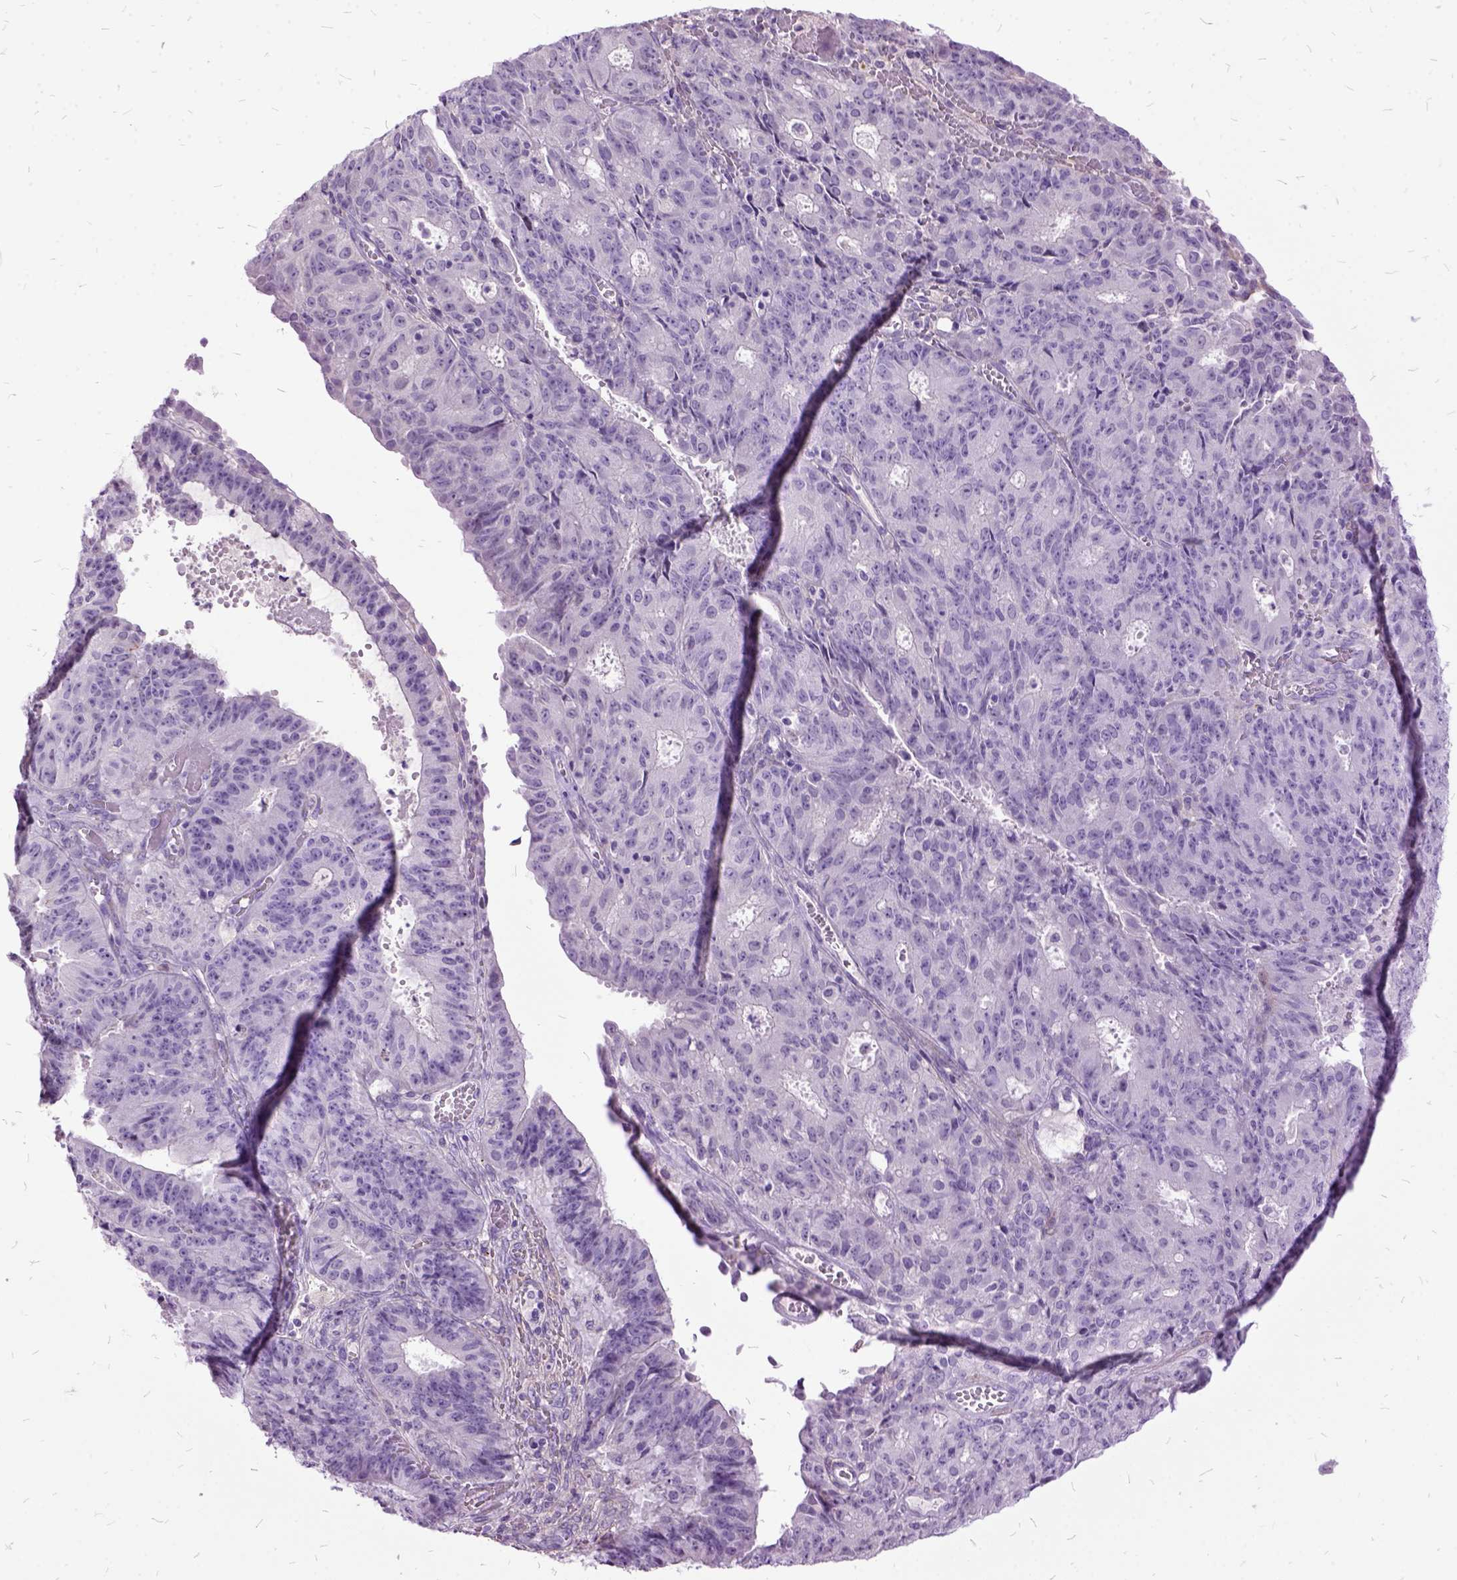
{"staining": {"intensity": "negative", "quantity": "none", "location": "none"}, "tissue": "ovarian cancer", "cell_type": "Tumor cells", "image_type": "cancer", "snomed": [{"axis": "morphology", "description": "Carcinoma, endometroid"}, {"axis": "topography", "description": "Ovary"}], "caption": "Tumor cells are negative for brown protein staining in ovarian cancer.", "gene": "MME", "patient": {"sex": "female", "age": 42}}